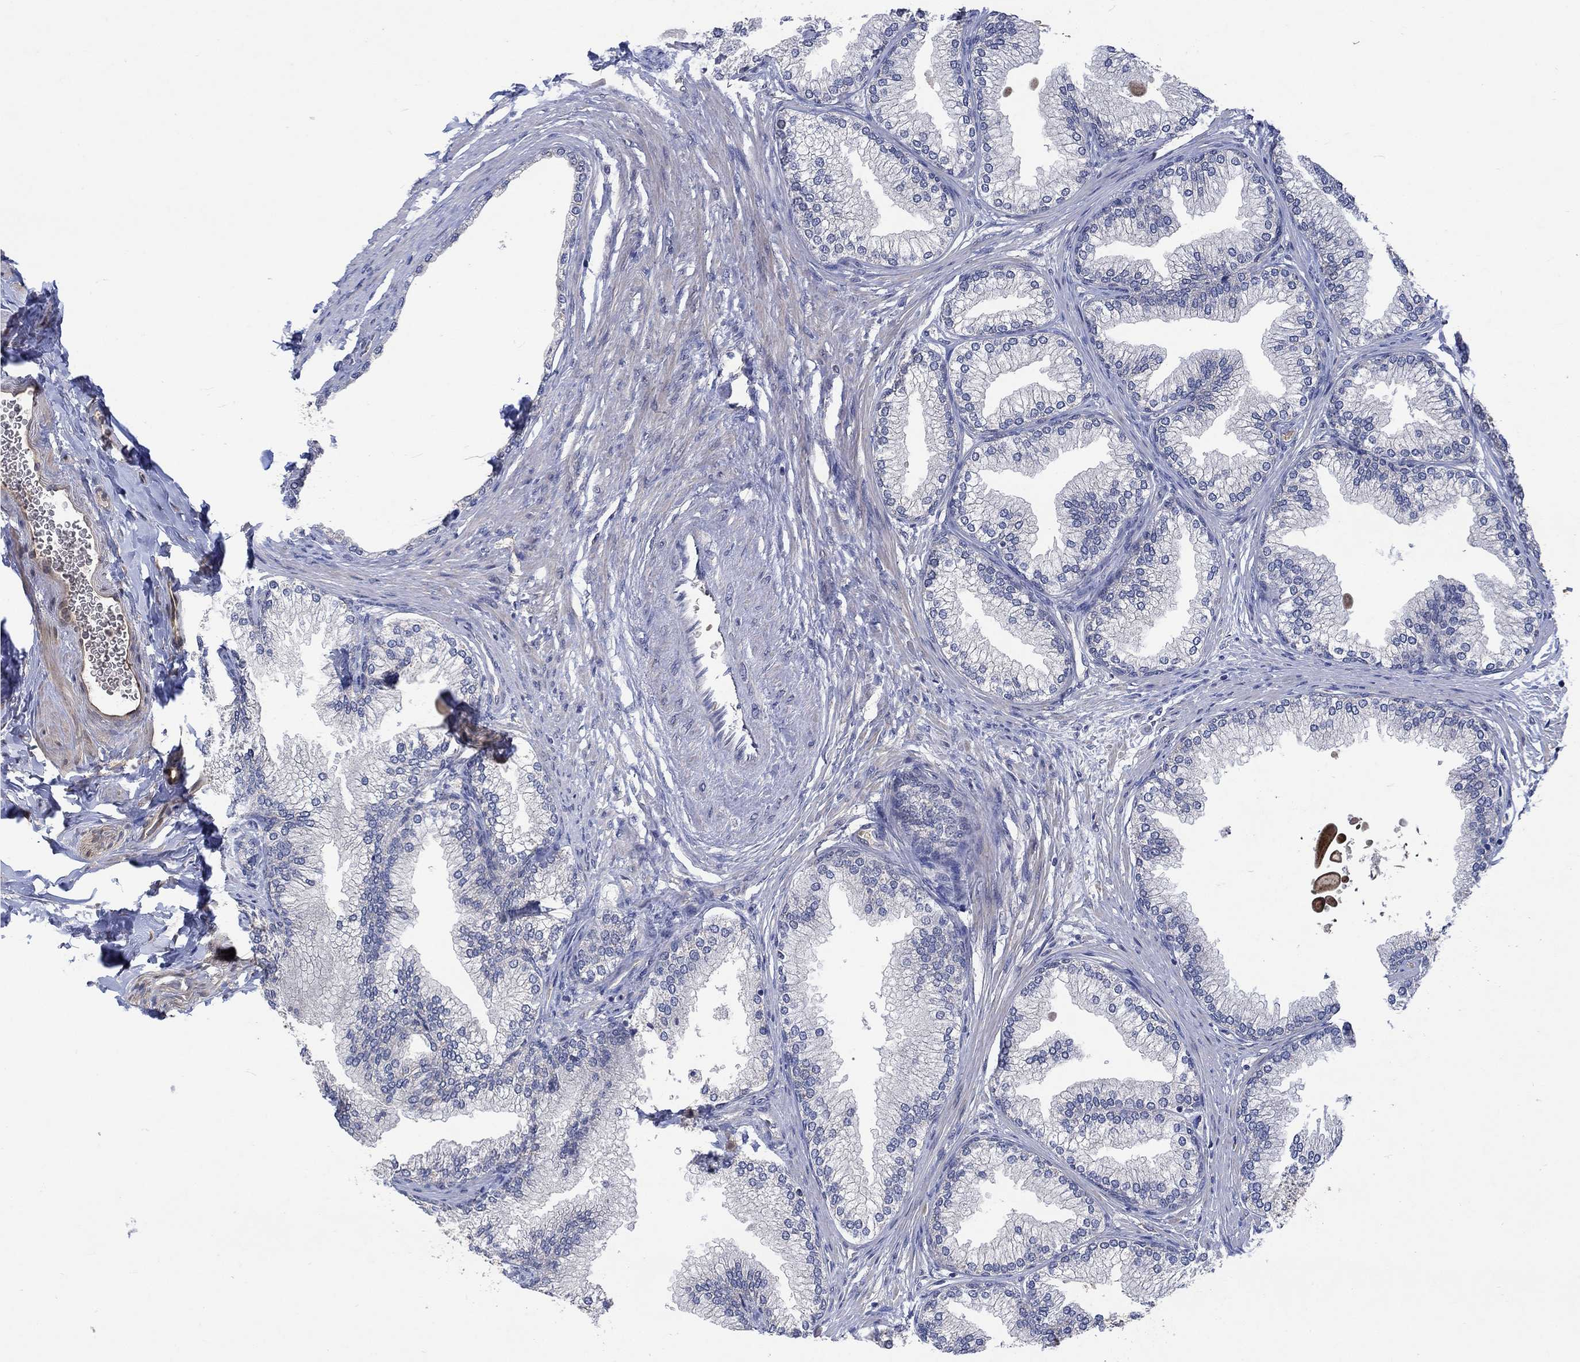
{"staining": {"intensity": "weak", "quantity": "25%-75%", "location": "cytoplasmic/membranous"}, "tissue": "prostate", "cell_type": "Glandular cells", "image_type": "normal", "snomed": [{"axis": "morphology", "description": "Normal tissue, NOS"}, {"axis": "topography", "description": "Prostate"}], "caption": "Protein analysis of normal prostate reveals weak cytoplasmic/membranous positivity in approximately 25%-75% of glandular cells. Using DAB (3,3'-diaminobenzidine) (brown) and hematoxylin (blue) stains, captured at high magnification using brightfield microscopy.", "gene": "GRIN2D", "patient": {"sex": "male", "age": 72}}